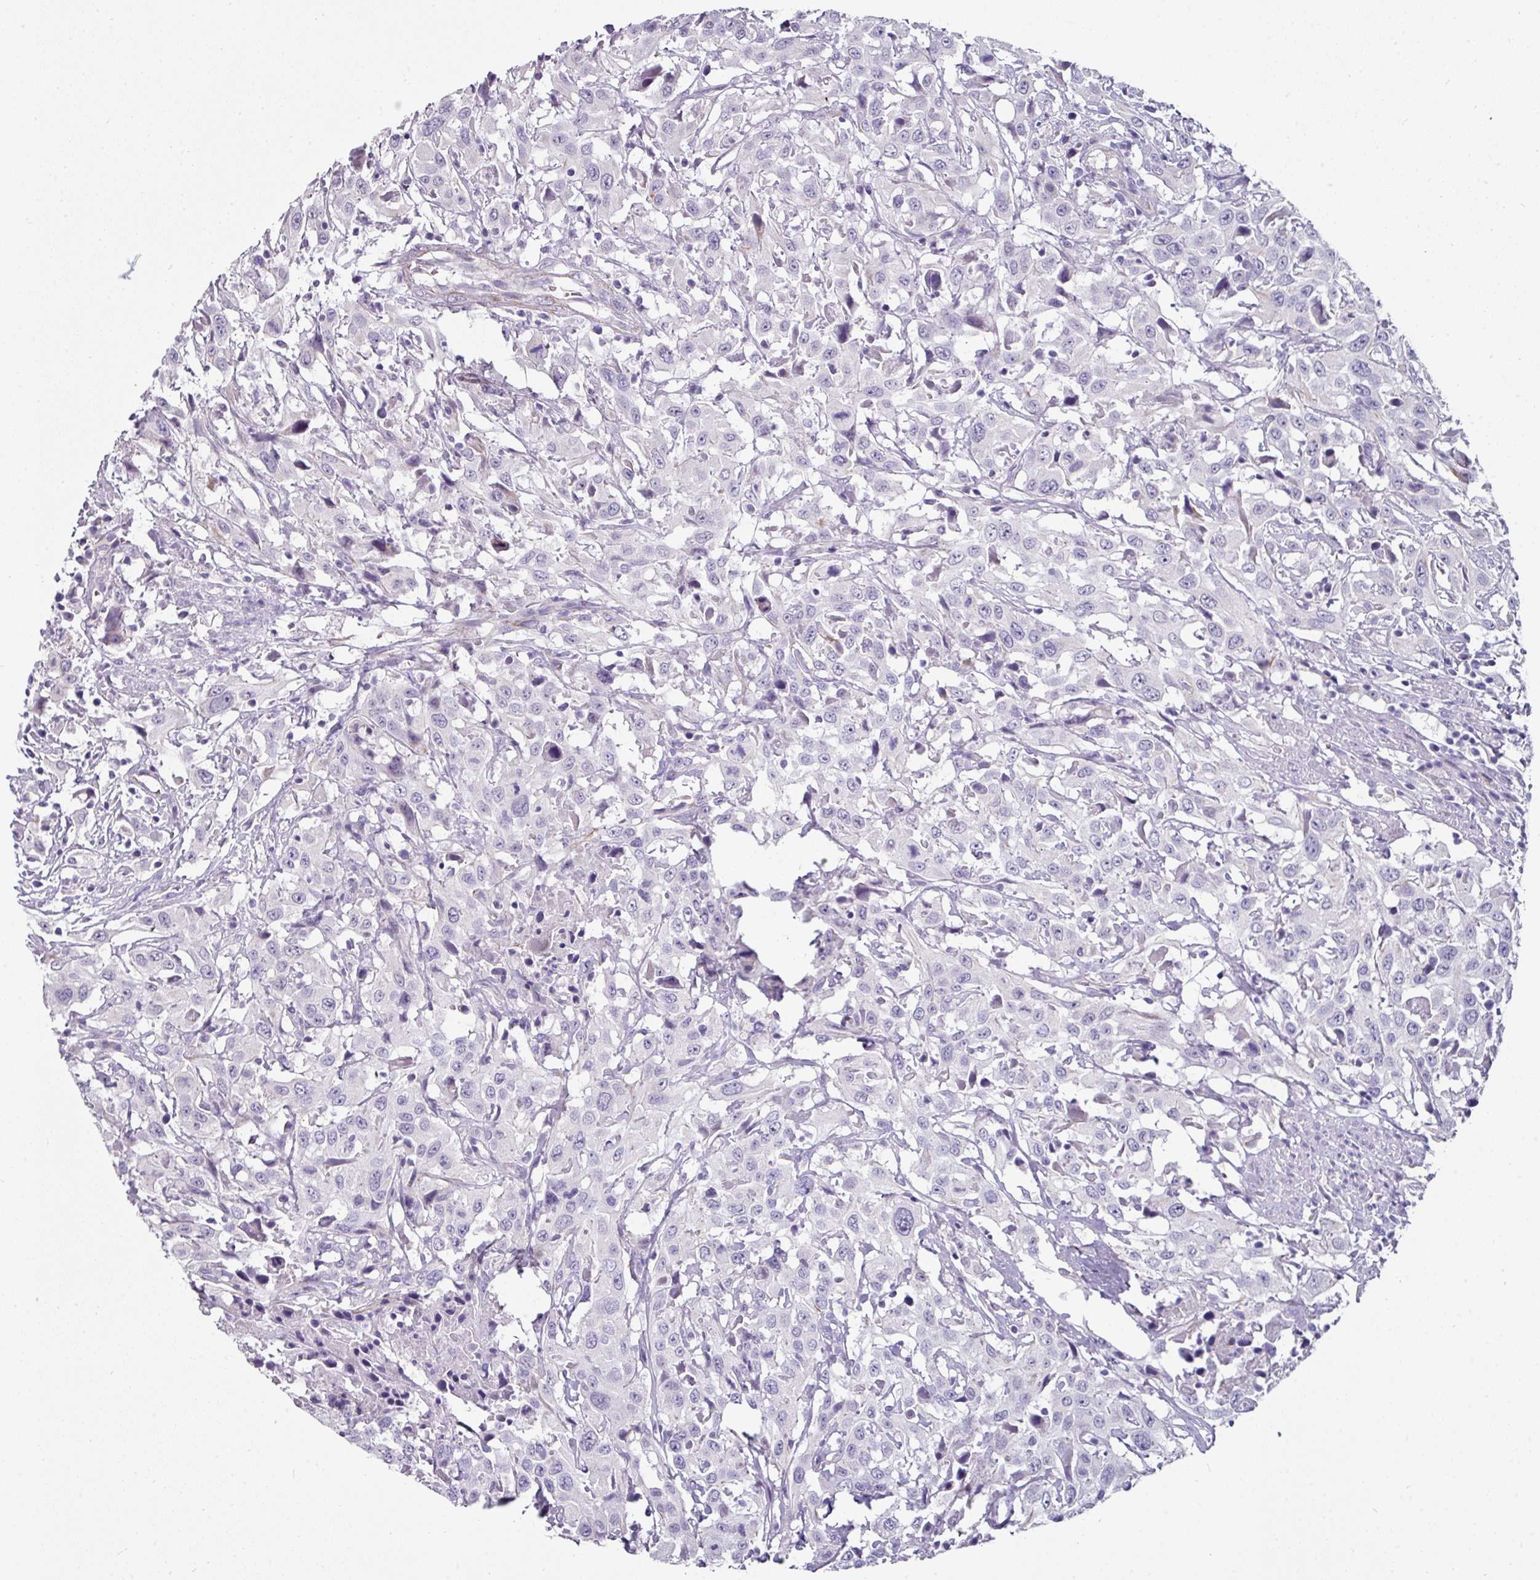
{"staining": {"intensity": "negative", "quantity": "none", "location": "none"}, "tissue": "urothelial cancer", "cell_type": "Tumor cells", "image_type": "cancer", "snomed": [{"axis": "morphology", "description": "Urothelial carcinoma, High grade"}, {"axis": "topography", "description": "Urinary bladder"}], "caption": "Immunohistochemistry histopathology image of neoplastic tissue: high-grade urothelial carcinoma stained with DAB (3,3'-diaminobenzidine) shows no significant protein positivity in tumor cells. (DAB (3,3'-diaminobenzidine) immunohistochemistry with hematoxylin counter stain).", "gene": "EYA3", "patient": {"sex": "male", "age": 61}}